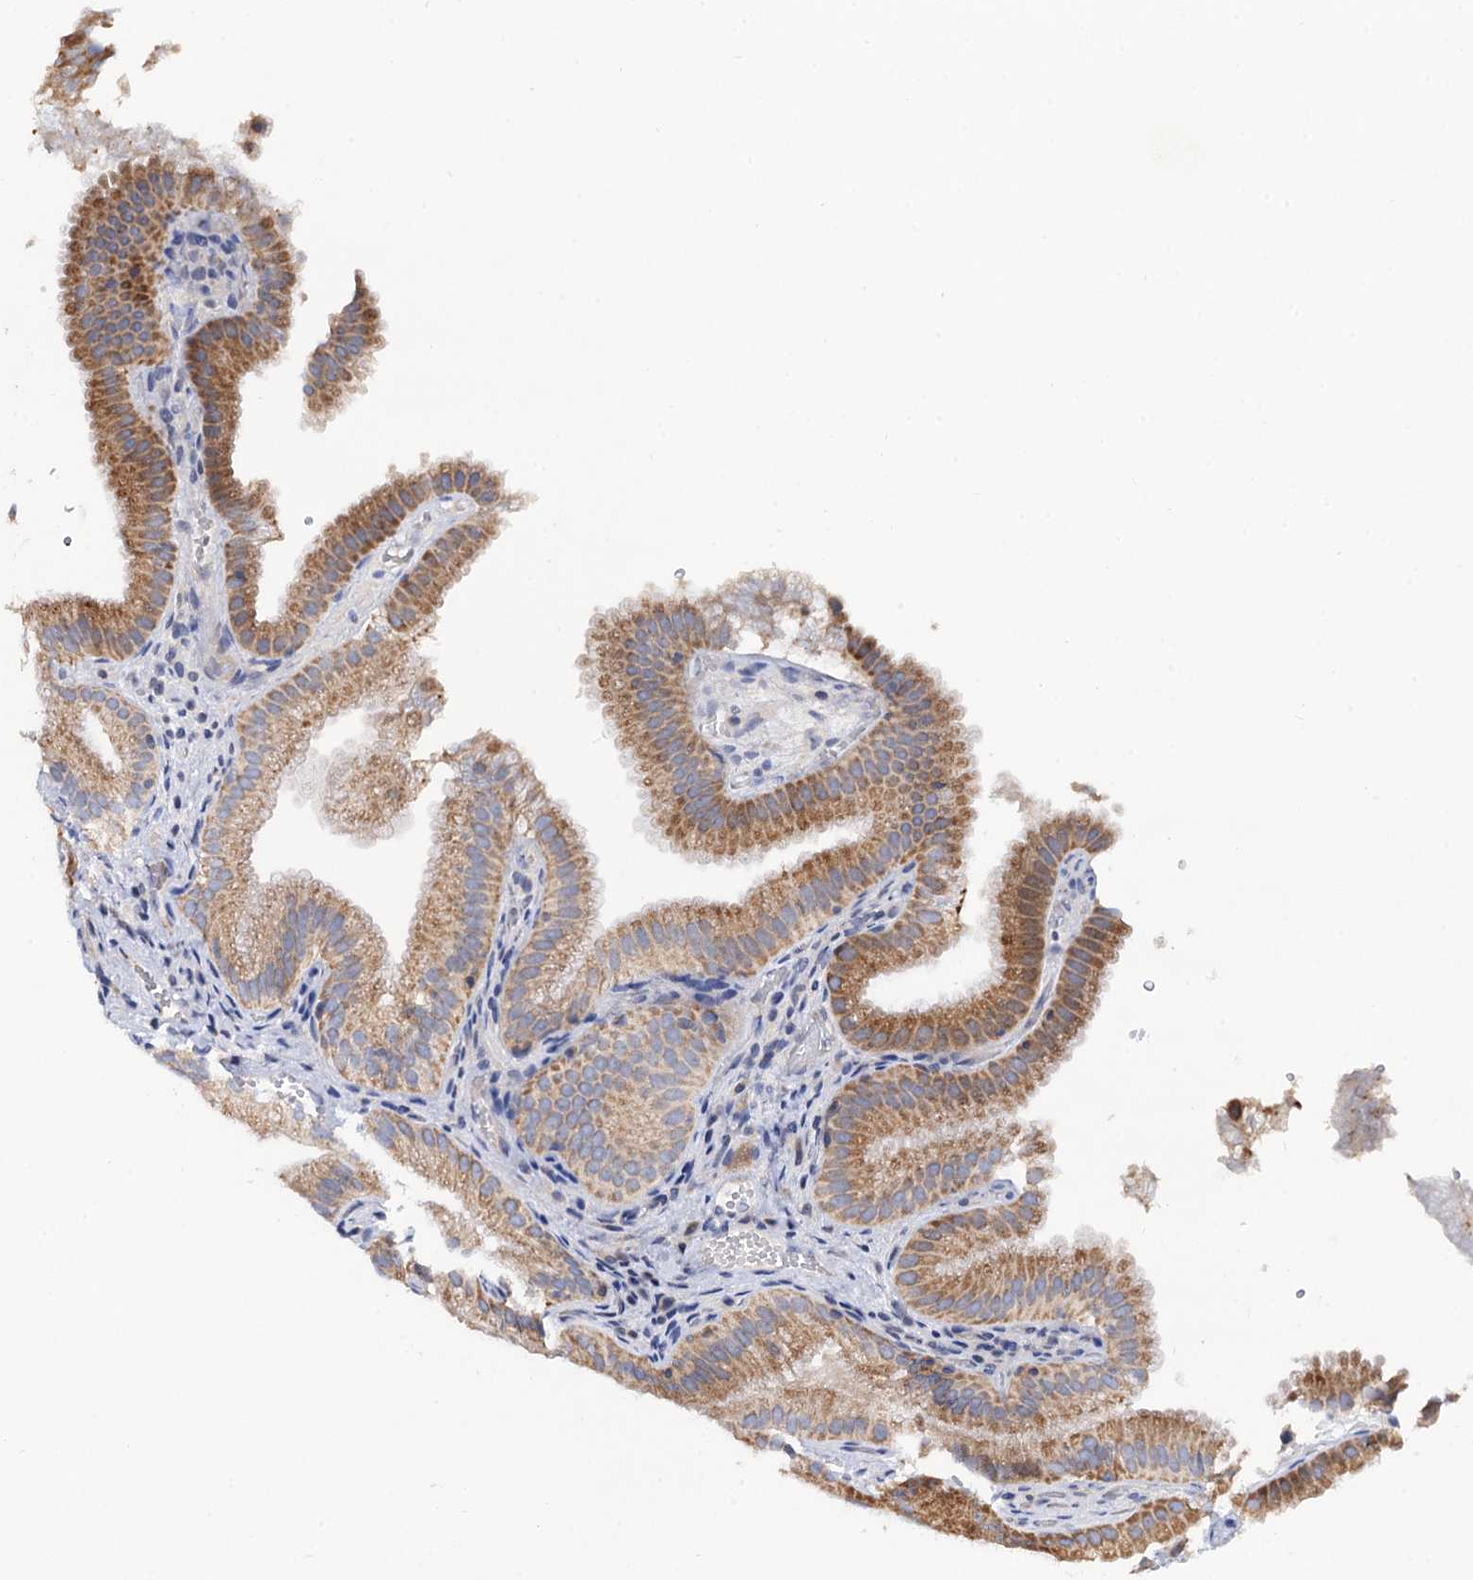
{"staining": {"intensity": "moderate", "quantity": ">75%", "location": "cytoplasmic/membranous"}, "tissue": "gallbladder", "cell_type": "Glandular cells", "image_type": "normal", "snomed": [{"axis": "morphology", "description": "Normal tissue, NOS"}, {"axis": "topography", "description": "Gallbladder"}], "caption": "Normal gallbladder exhibits moderate cytoplasmic/membranous positivity in about >75% of glandular cells The staining was performed using DAB (3,3'-diaminobenzidine) to visualize the protein expression in brown, while the nuclei were stained in blue with hematoxylin (Magnification: 20x)..", "gene": "MRPL48", "patient": {"sex": "female", "age": 30}}